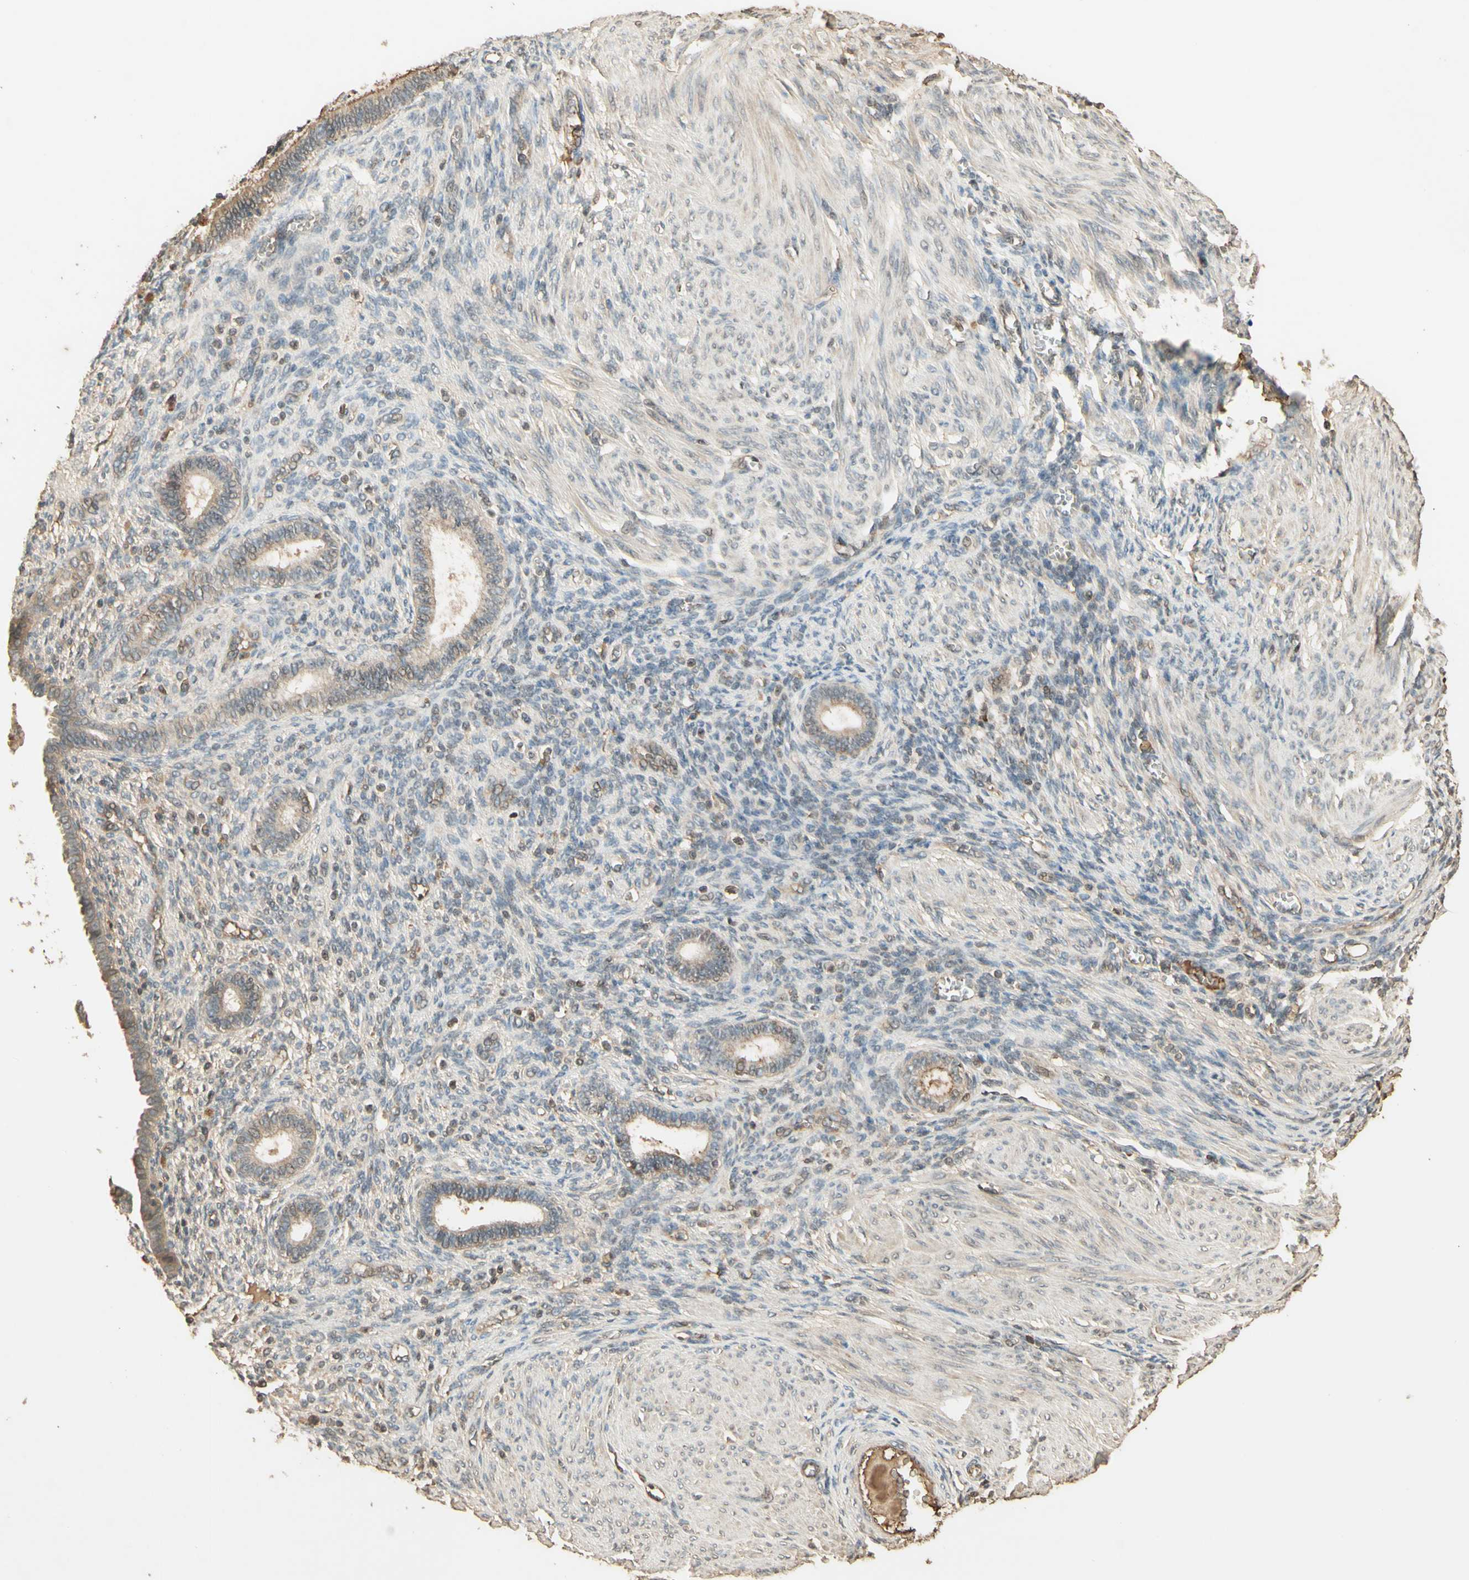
{"staining": {"intensity": "weak", "quantity": "25%-75%", "location": "cytoplasmic/membranous"}, "tissue": "endometrium", "cell_type": "Cells in endometrial stroma", "image_type": "normal", "snomed": [{"axis": "morphology", "description": "Normal tissue, NOS"}, {"axis": "topography", "description": "Endometrium"}], "caption": "Weak cytoplasmic/membranous expression is identified in approximately 25%-75% of cells in endometrial stroma in benign endometrium.", "gene": "SMAD9", "patient": {"sex": "female", "age": 72}}